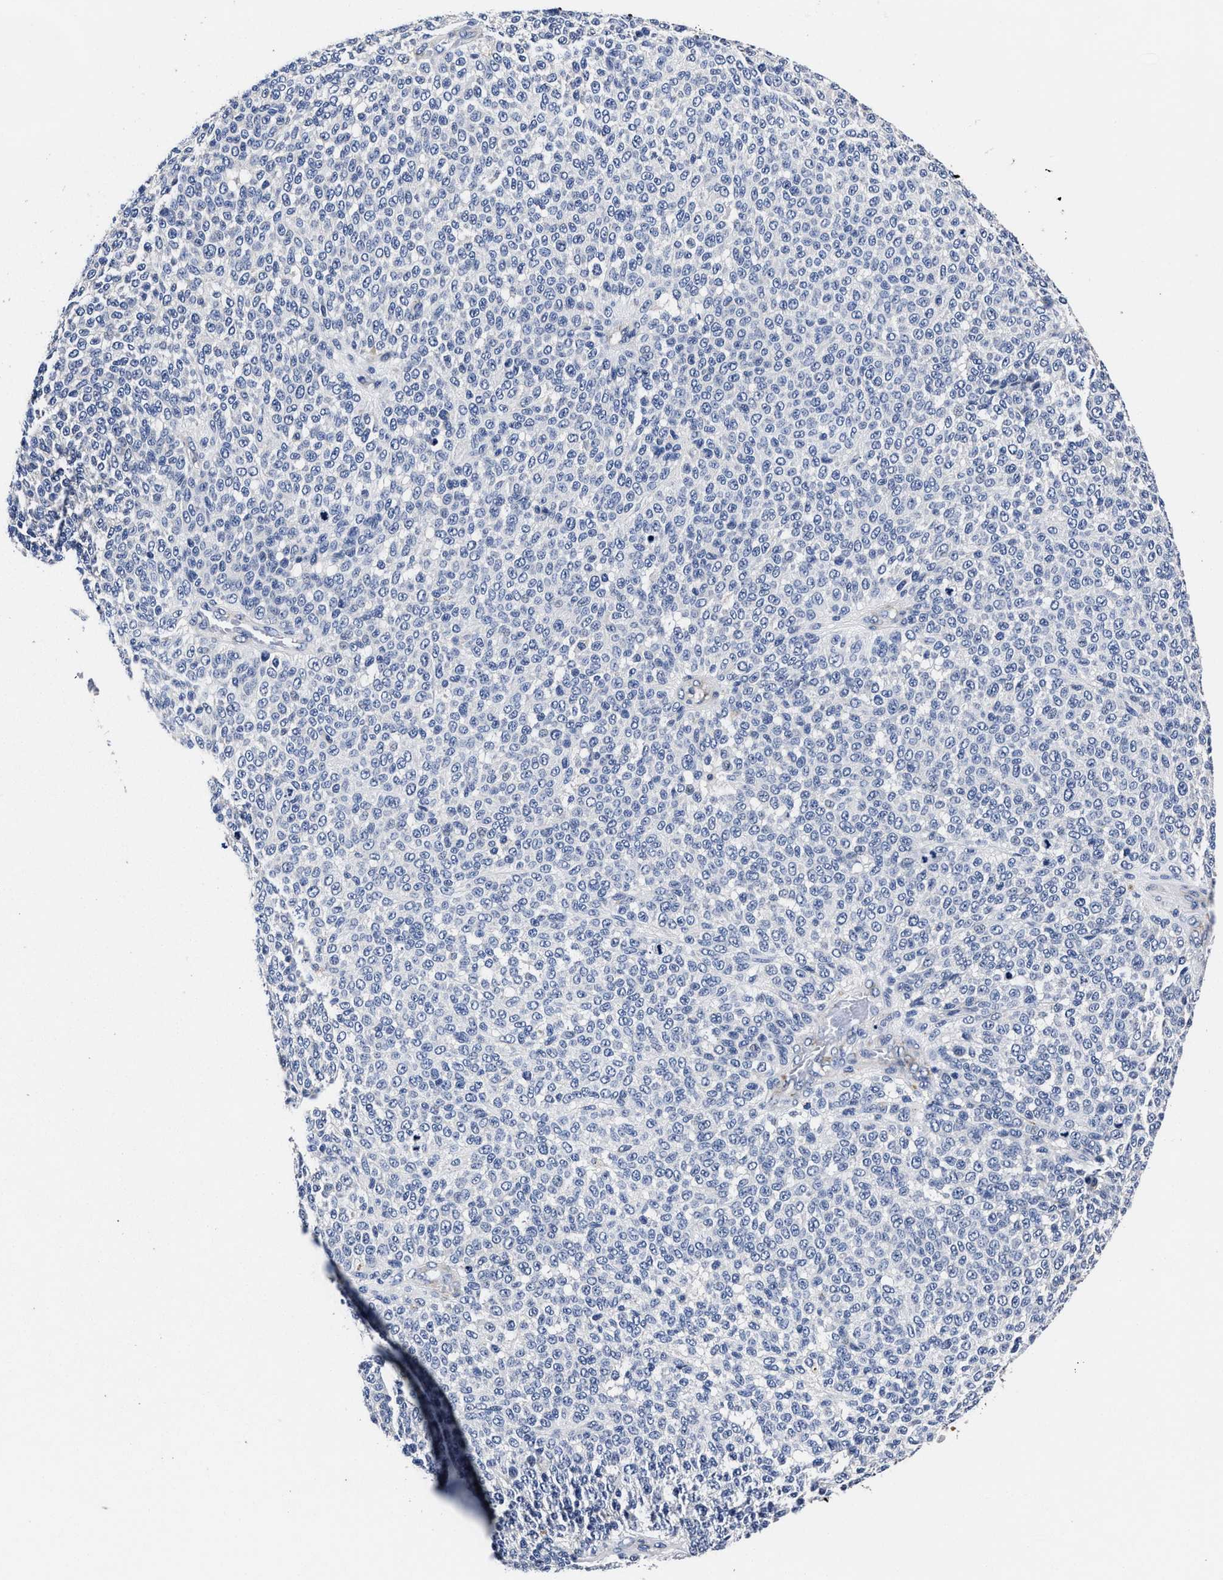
{"staining": {"intensity": "negative", "quantity": "none", "location": "none"}, "tissue": "melanoma", "cell_type": "Tumor cells", "image_type": "cancer", "snomed": [{"axis": "morphology", "description": "Malignant melanoma, NOS"}, {"axis": "topography", "description": "Skin"}], "caption": "Protein analysis of malignant melanoma demonstrates no significant expression in tumor cells.", "gene": "OLFML2A", "patient": {"sex": "male", "age": 59}}